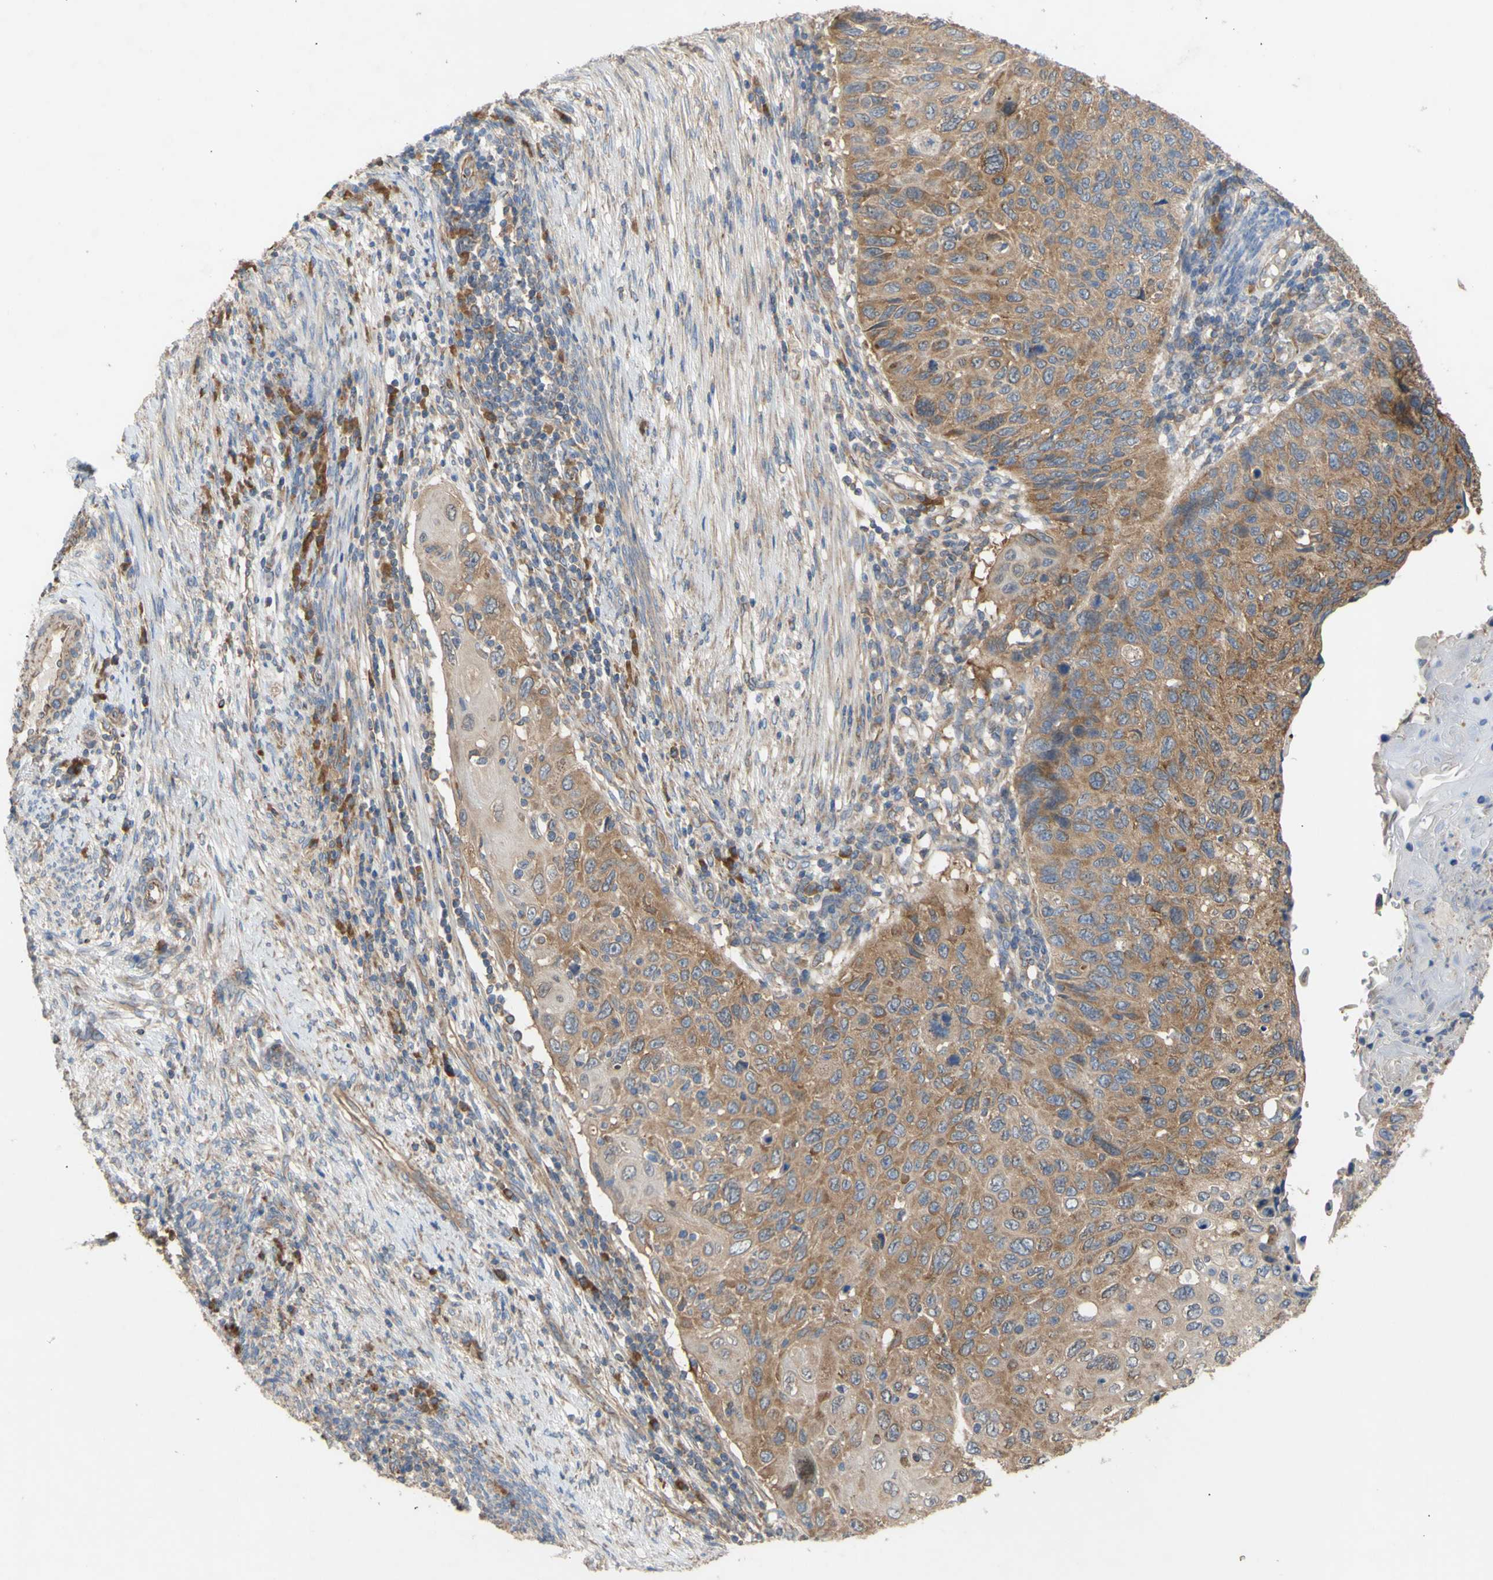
{"staining": {"intensity": "moderate", "quantity": ">75%", "location": "cytoplasmic/membranous"}, "tissue": "cervical cancer", "cell_type": "Tumor cells", "image_type": "cancer", "snomed": [{"axis": "morphology", "description": "Squamous cell carcinoma, NOS"}, {"axis": "topography", "description": "Cervix"}], "caption": "Immunohistochemical staining of cervical cancer demonstrates moderate cytoplasmic/membranous protein expression in approximately >75% of tumor cells.", "gene": "EIF2S3", "patient": {"sex": "female", "age": 70}}